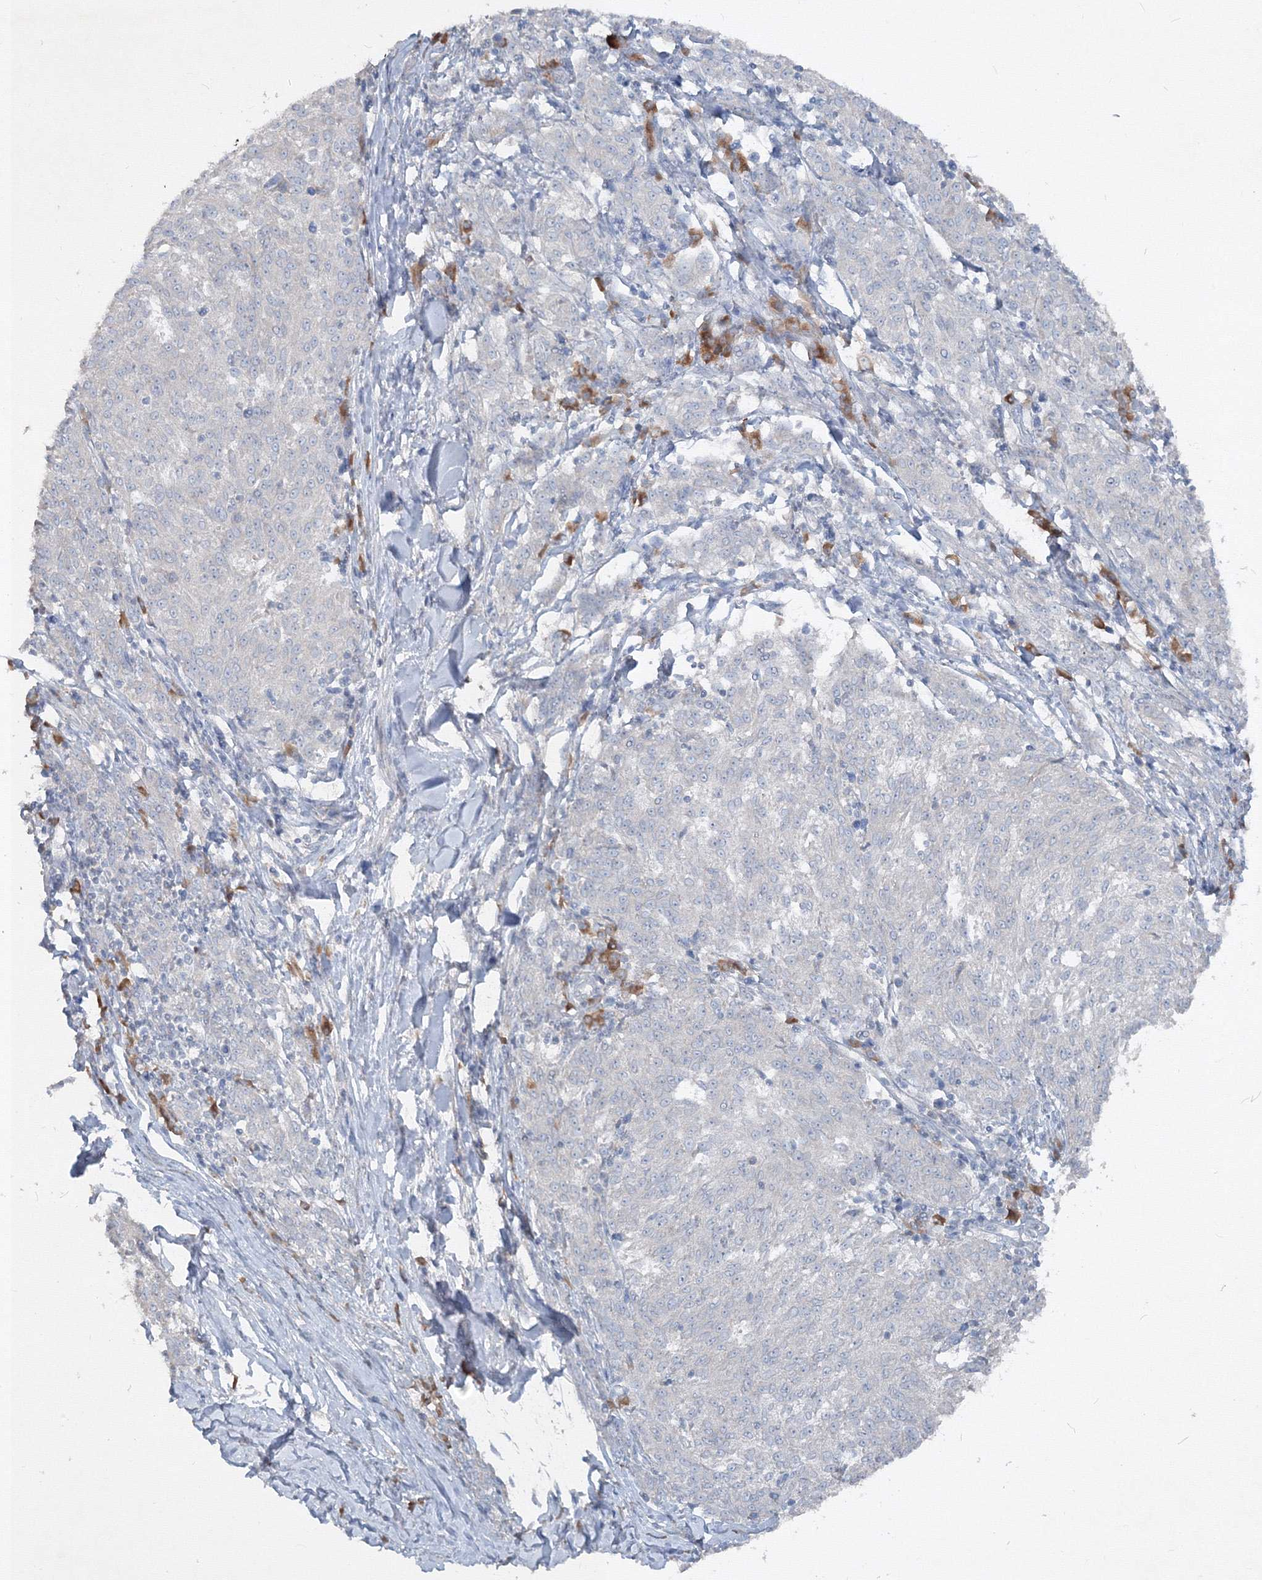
{"staining": {"intensity": "negative", "quantity": "none", "location": "none"}, "tissue": "melanoma", "cell_type": "Tumor cells", "image_type": "cancer", "snomed": [{"axis": "morphology", "description": "Malignant melanoma, NOS"}, {"axis": "topography", "description": "Skin"}], "caption": "The image reveals no staining of tumor cells in melanoma.", "gene": "IFNAR1", "patient": {"sex": "female", "age": 72}}